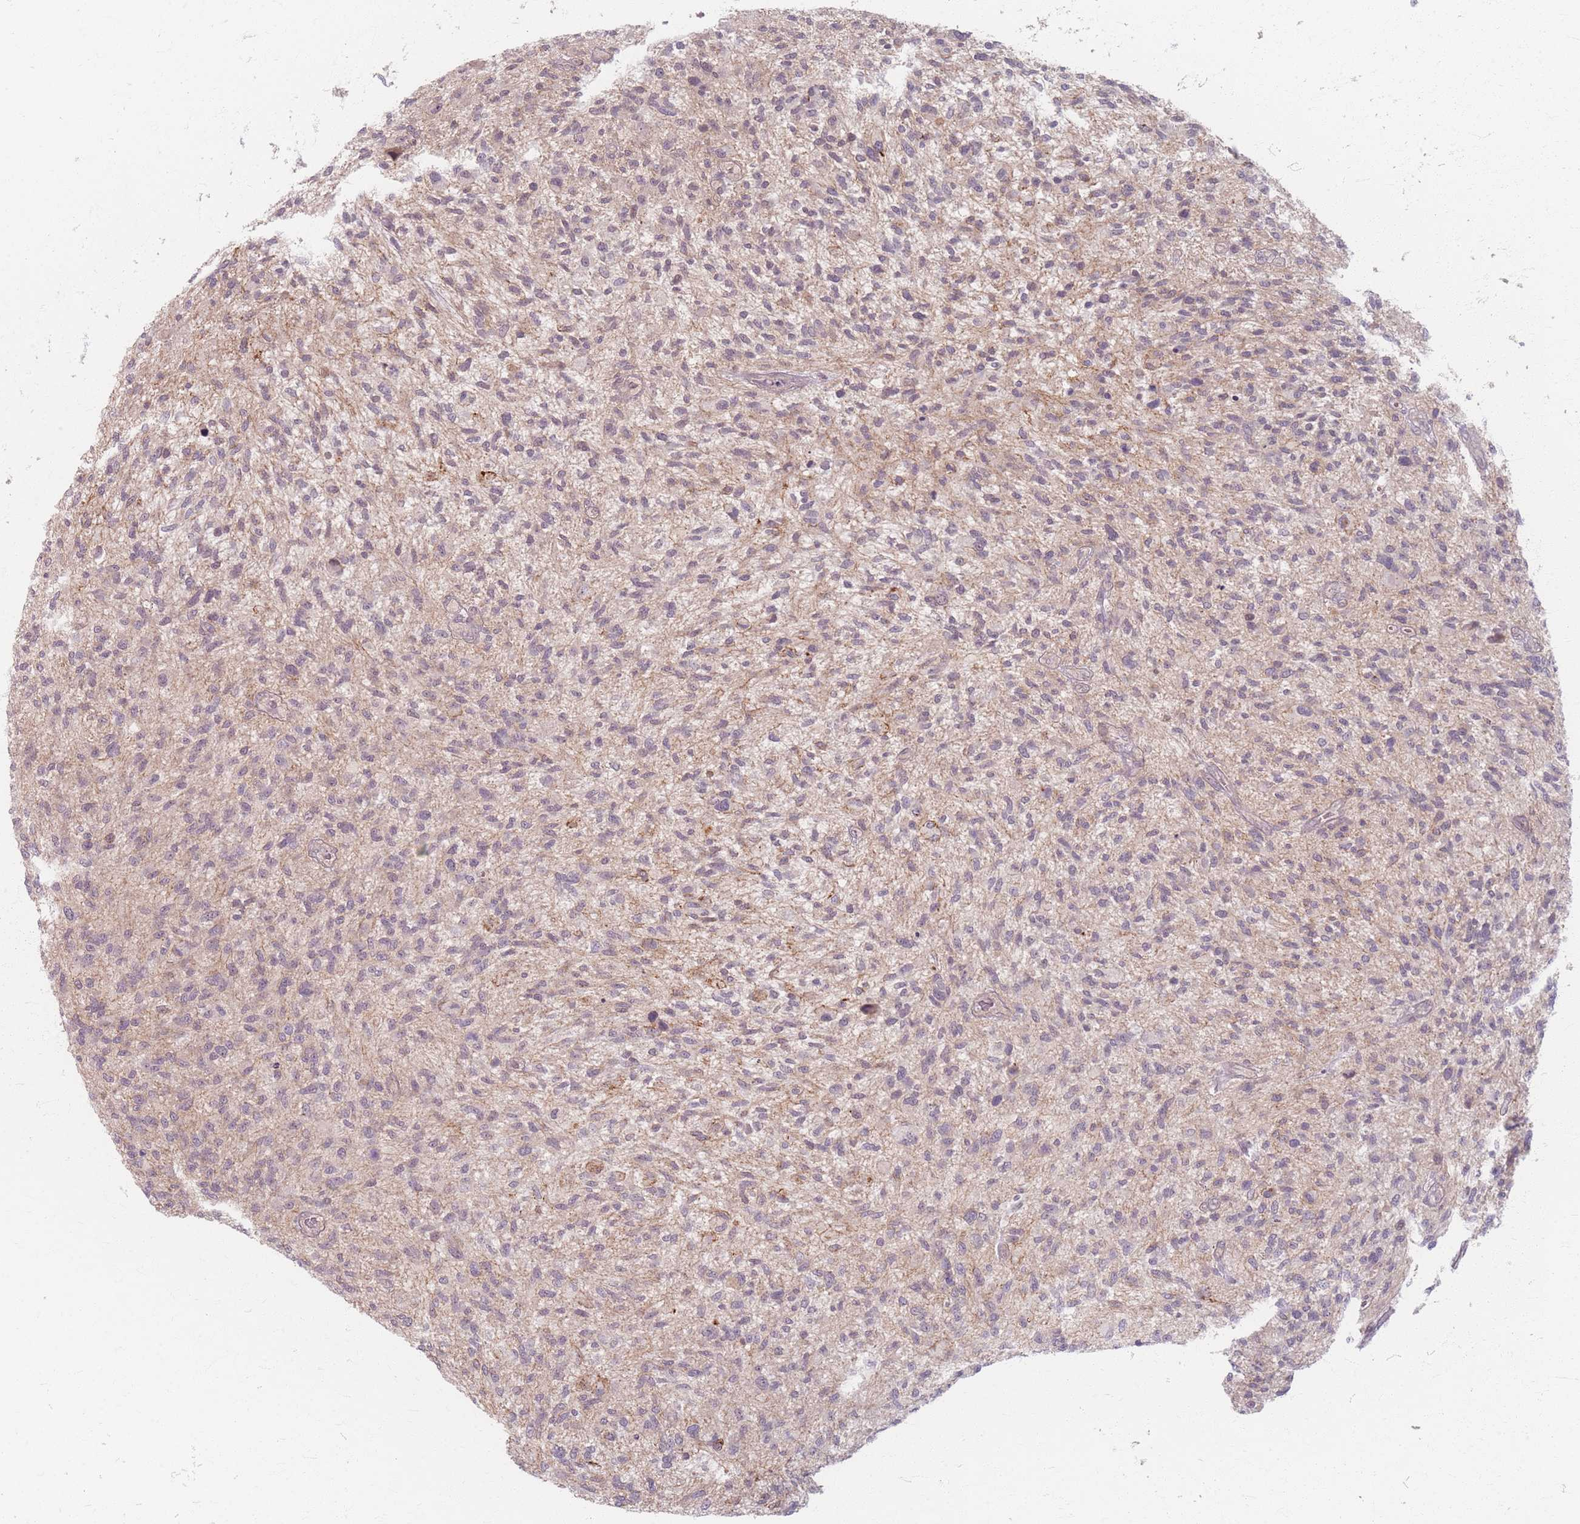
{"staining": {"intensity": "negative", "quantity": "none", "location": "none"}, "tissue": "glioma", "cell_type": "Tumor cells", "image_type": "cancer", "snomed": [{"axis": "morphology", "description": "Glioma, malignant, High grade"}, {"axis": "topography", "description": "Brain"}], "caption": "DAB (3,3'-diaminobenzidine) immunohistochemical staining of human glioma exhibits no significant positivity in tumor cells.", "gene": "GABRA6", "patient": {"sex": "male", "age": 47}}